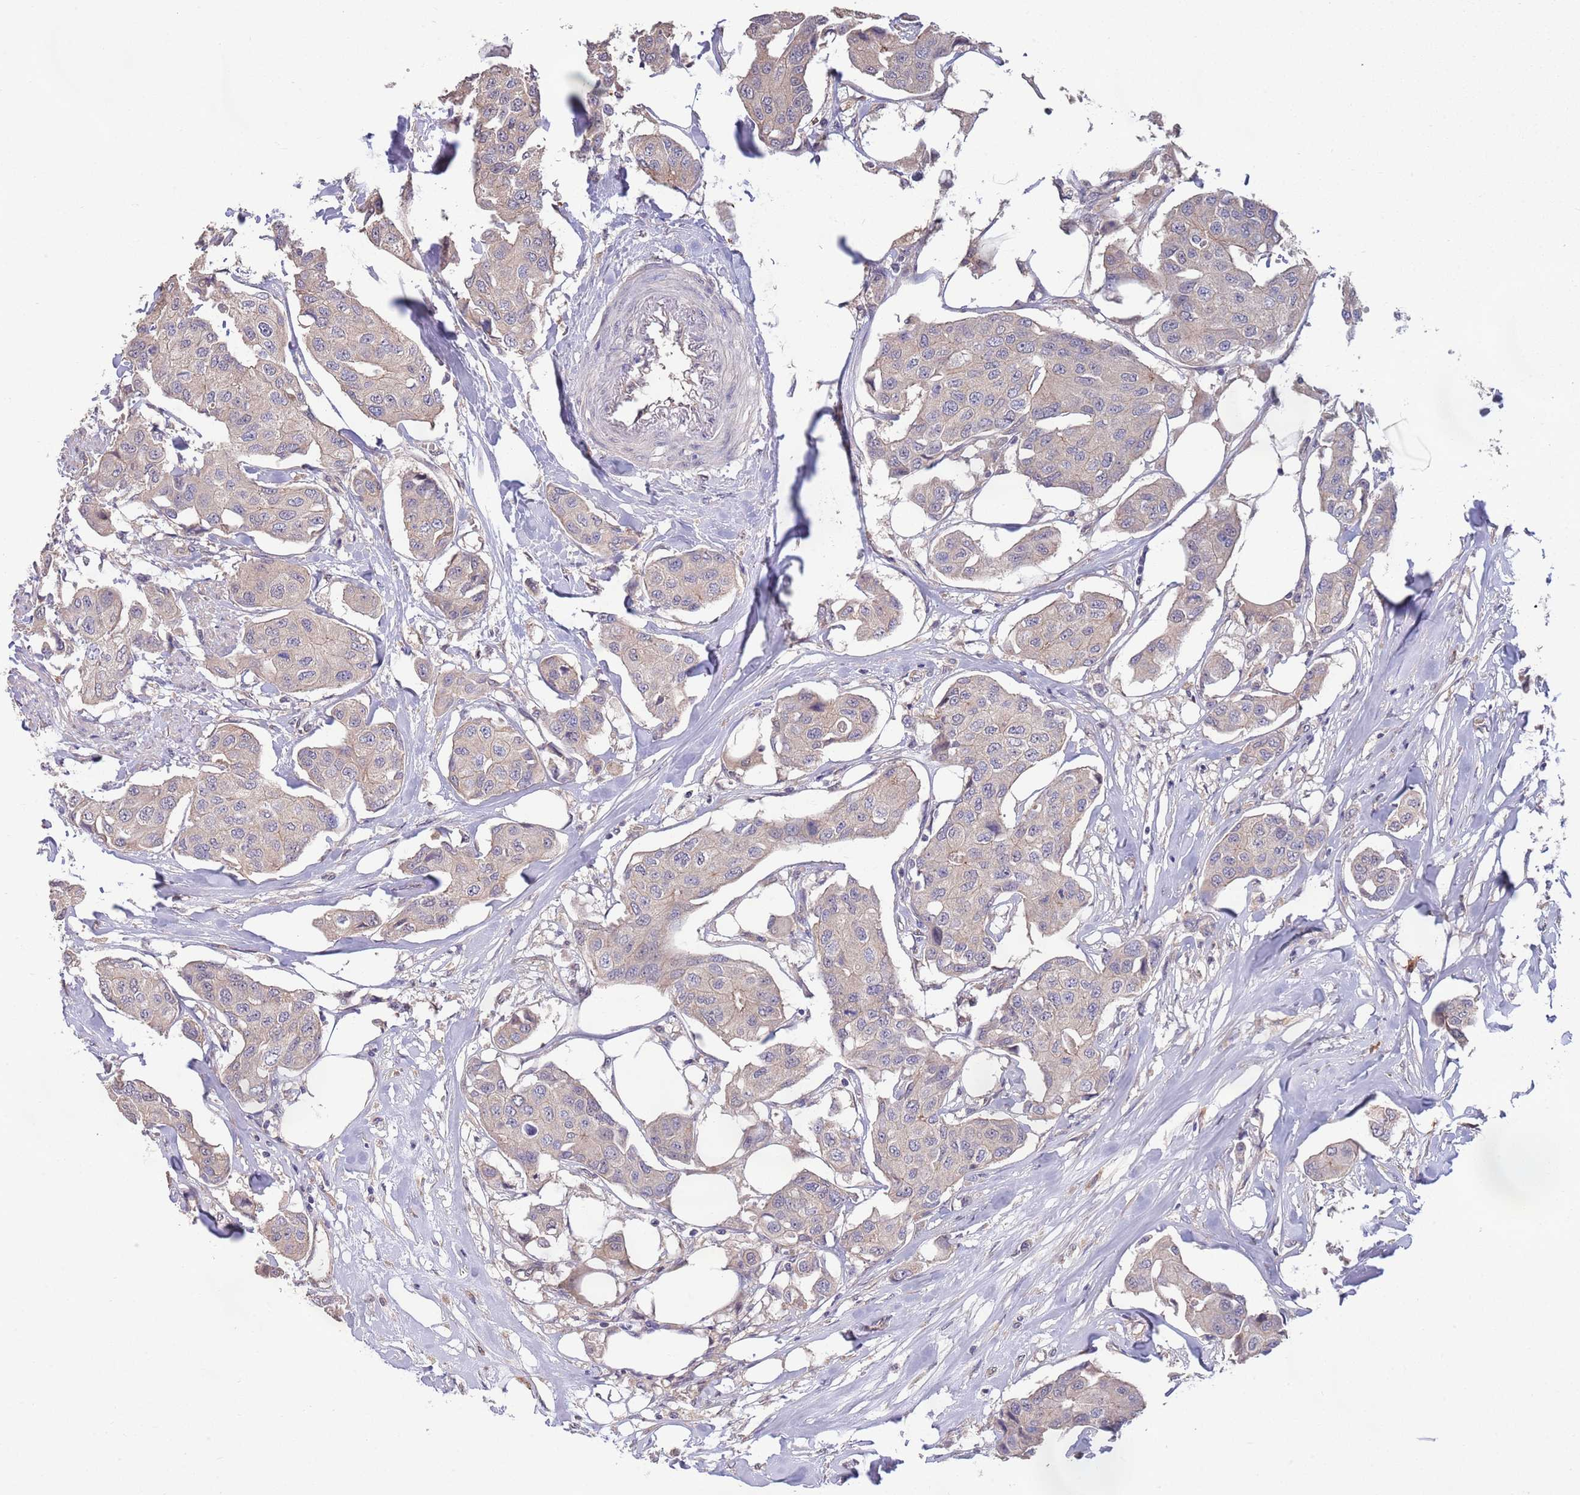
{"staining": {"intensity": "weak", "quantity": "<25%", "location": "cytoplasmic/membranous"}, "tissue": "breast cancer", "cell_type": "Tumor cells", "image_type": "cancer", "snomed": [{"axis": "morphology", "description": "Duct carcinoma"}, {"axis": "topography", "description": "Breast"}, {"axis": "topography", "description": "Lymph node"}], "caption": "Tumor cells are negative for protein expression in human breast intraductal carcinoma. Nuclei are stained in blue.", "gene": "MARVELD2", "patient": {"sex": "female", "age": 80}}